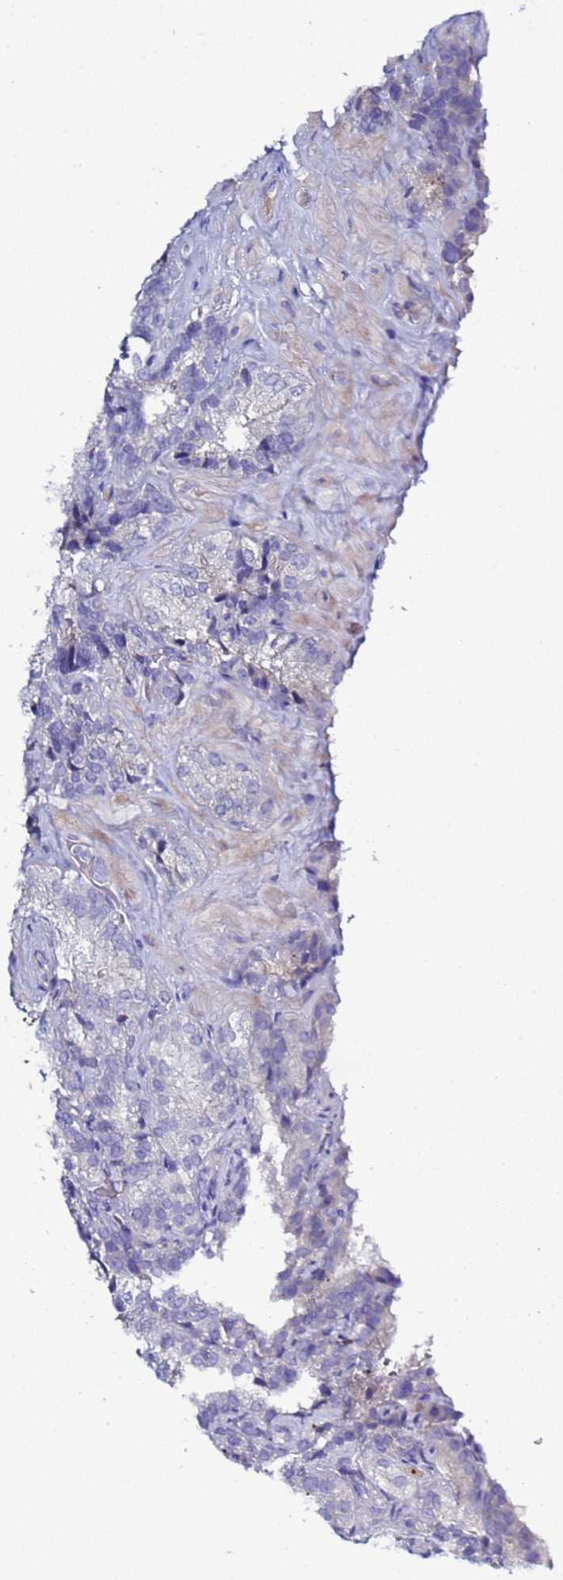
{"staining": {"intensity": "negative", "quantity": "none", "location": "none"}, "tissue": "seminal vesicle", "cell_type": "Glandular cells", "image_type": "normal", "snomed": [{"axis": "morphology", "description": "Normal tissue, NOS"}, {"axis": "topography", "description": "Seminal veicle"}], "caption": "Seminal vesicle stained for a protein using immunohistochemistry (IHC) shows no positivity glandular cells.", "gene": "C4orf46", "patient": {"sex": "male", "age": 58}}